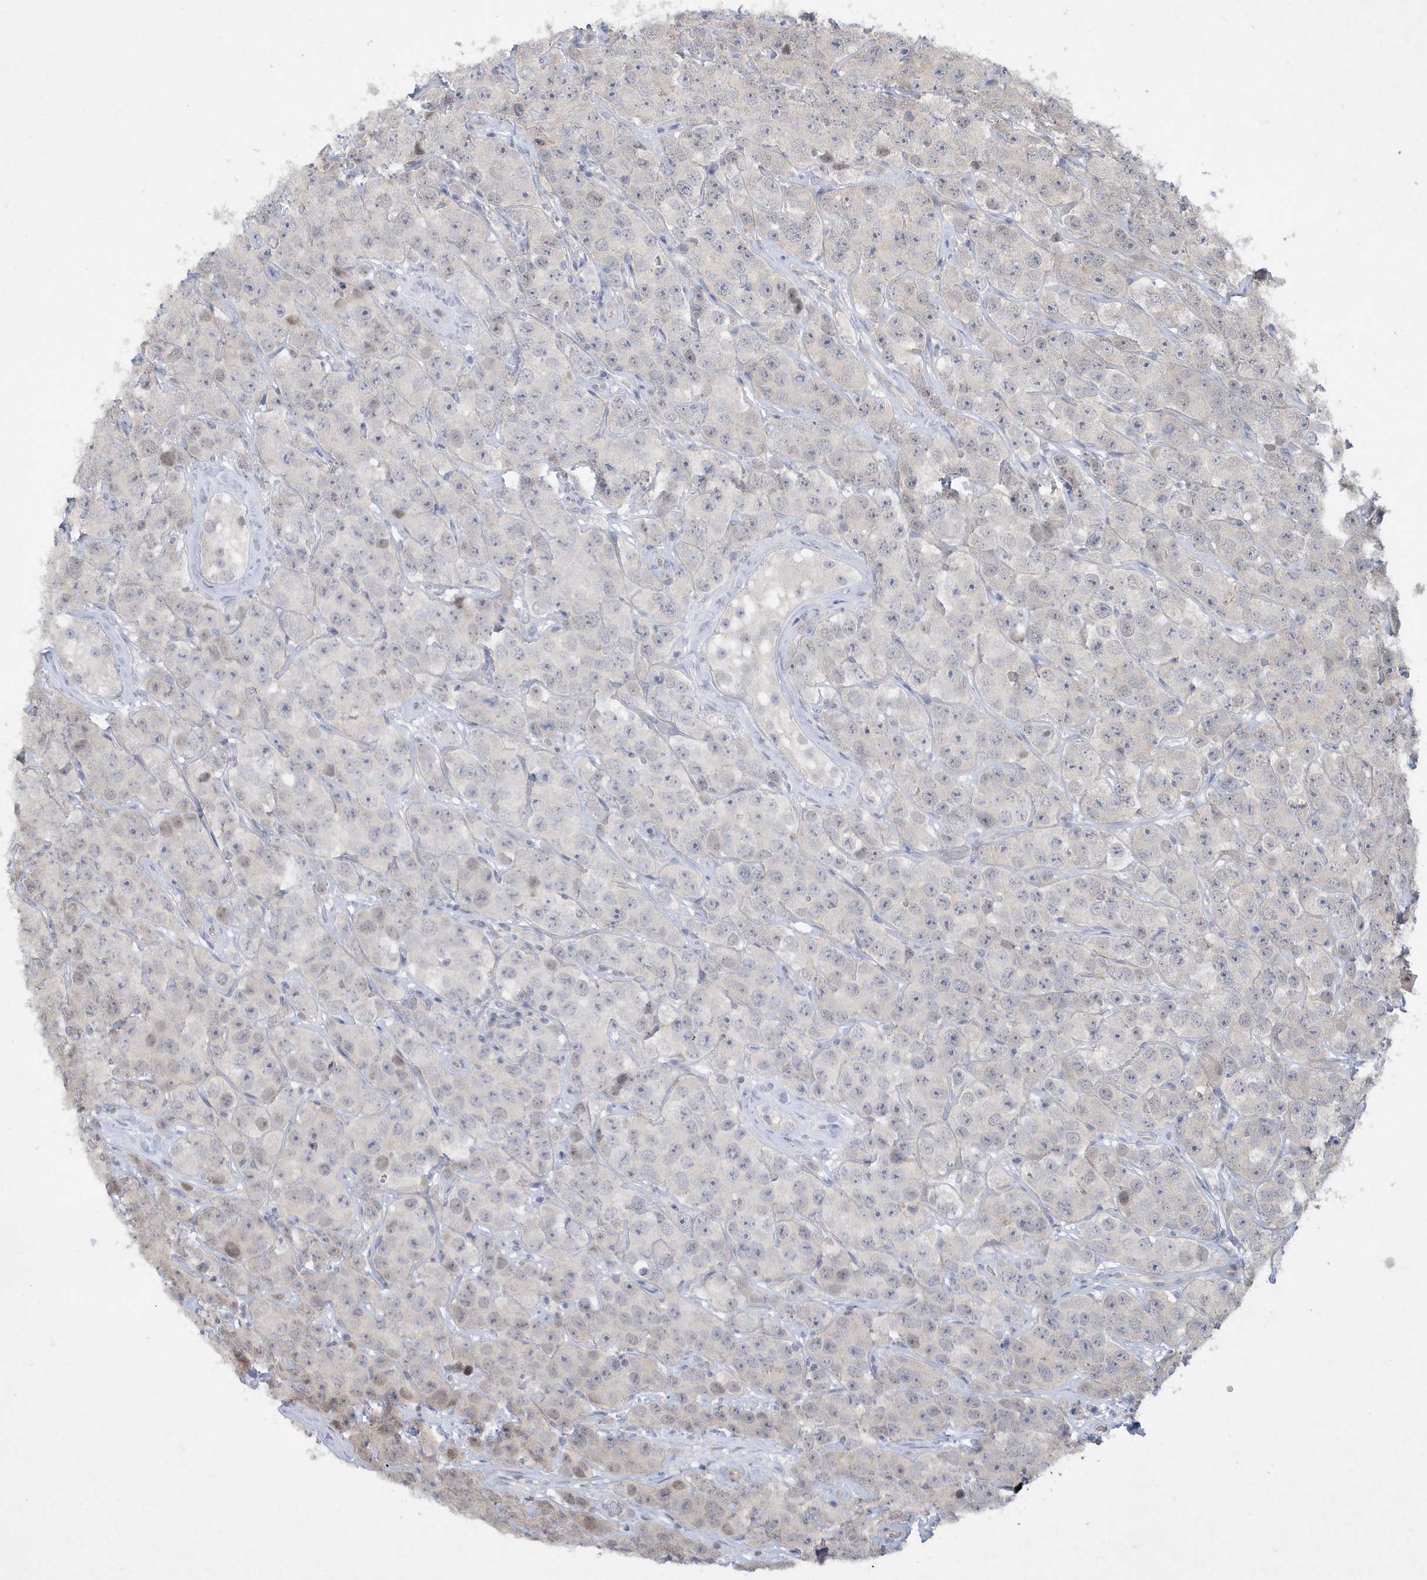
{"staining": {"intensity": "weak", "quantity": "<25%", "location": "nuclear"}, "tissue": "testis cancer", "cell_type": "Tumor cells", "image_type": "cancer", "snomed": [{"axis": "morphology", "description": "Seminoma, NOS"}, {"axis": "topography", "description": "Testis"}], "caption": "Immunohistochemical staining of human testis cancer exhibits no significant expression in tumor cells. (Stains: DAB immunohistochemistry (IHC) with hematoxylin counter stain, Microscopy: brightfield microscopy at high magnification).", "gene": "TSPEAR", "patient": {"sex": "male", "age": 28}}